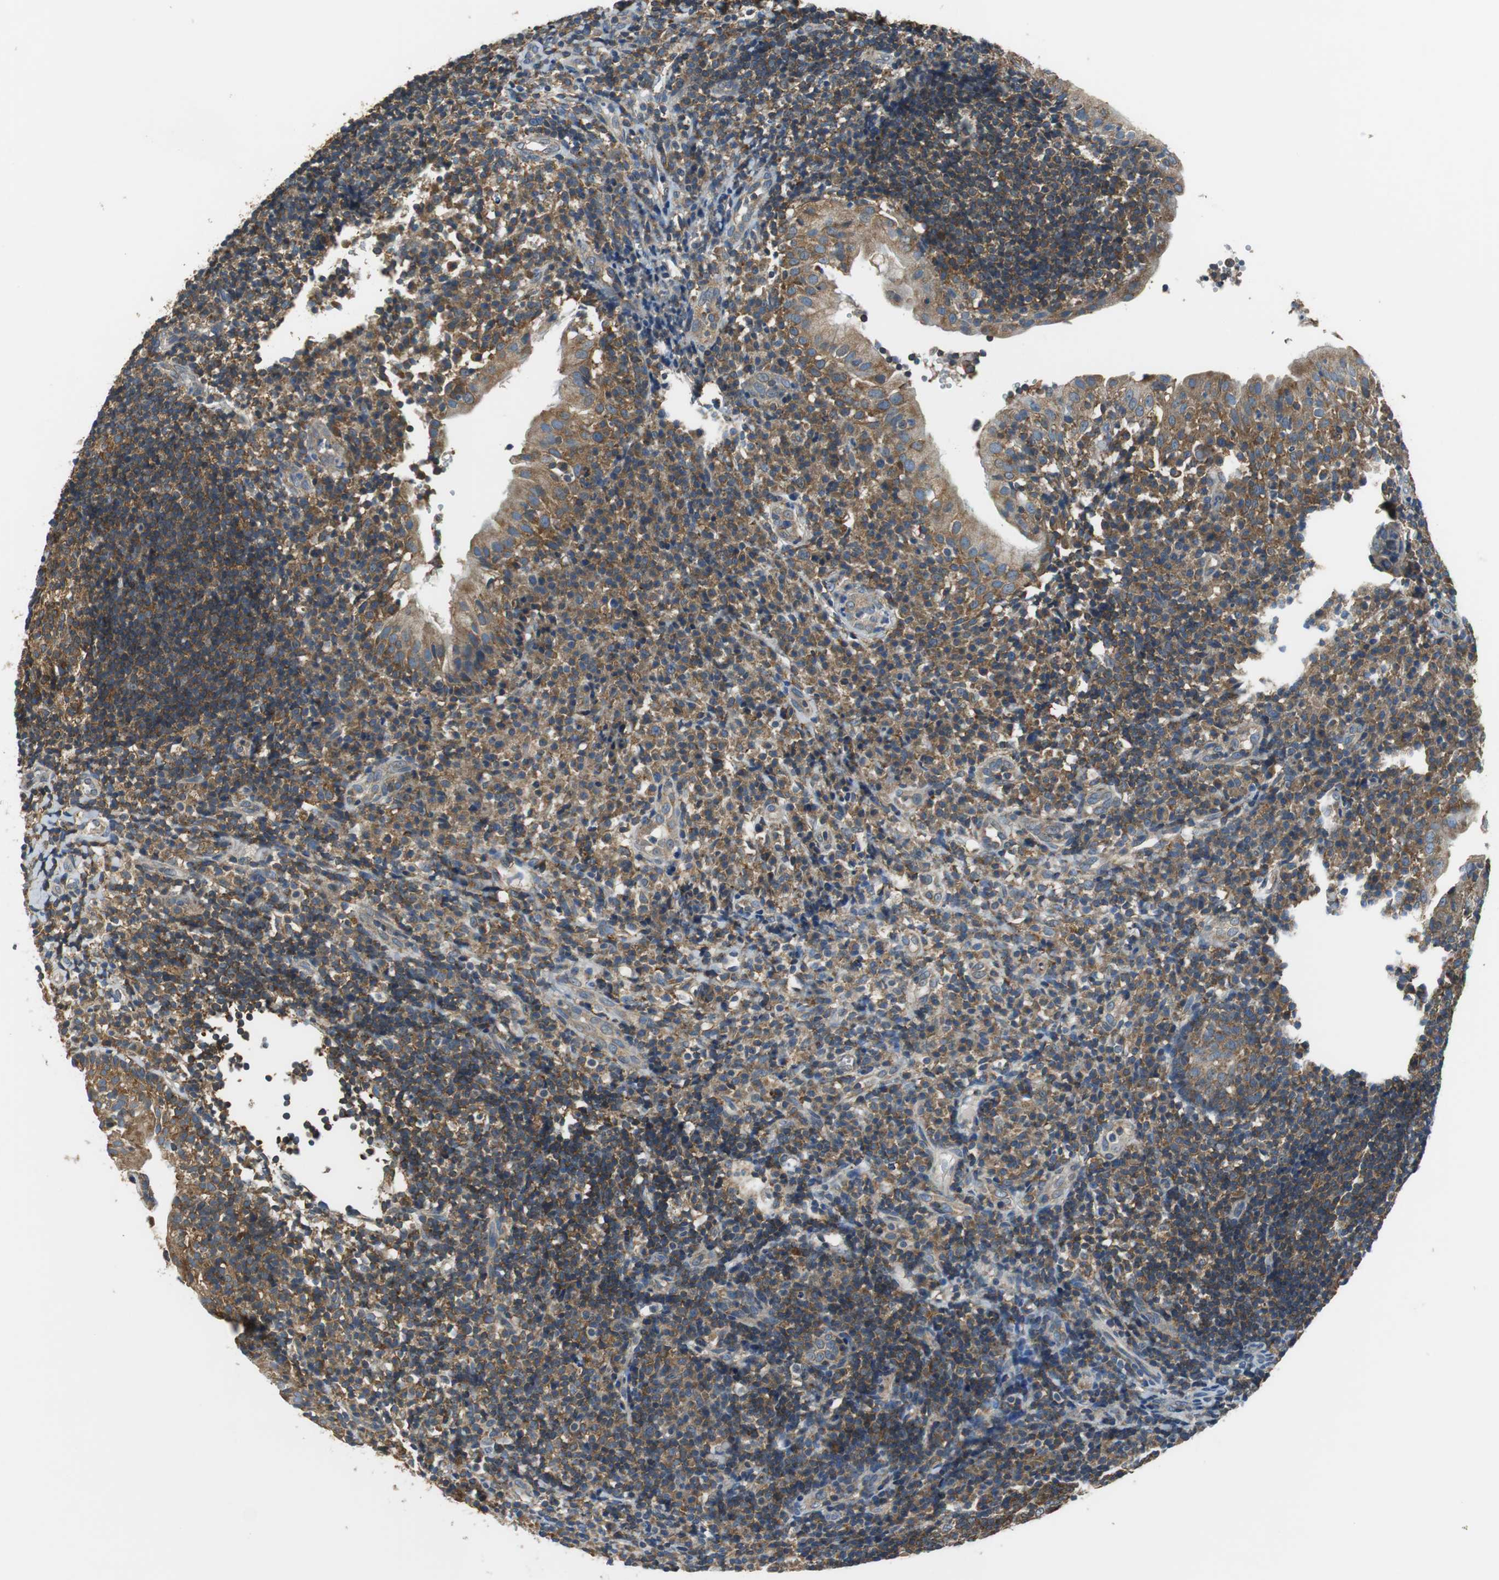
{"staining": {"intensity": "strong", "quantity": ">75%", "location": "cytoplasmic/membranous"}, "tissue": "tonsil", "cell_type": "Germinal center cells", "image_type": "normal", "snomed": [{"axis": "morphology", "description": "Normal tissue, NOS"}, {"axis": "topography", "description": "Tonsil"}], "caption": "Protein analysis of unremarkable tonsil demonstrates strong cytoplasmic/membranous expression in approximately >75% of germinal center cells.", "gene": "CNOT3", "patient": {"sex": "female", "age": 40}}